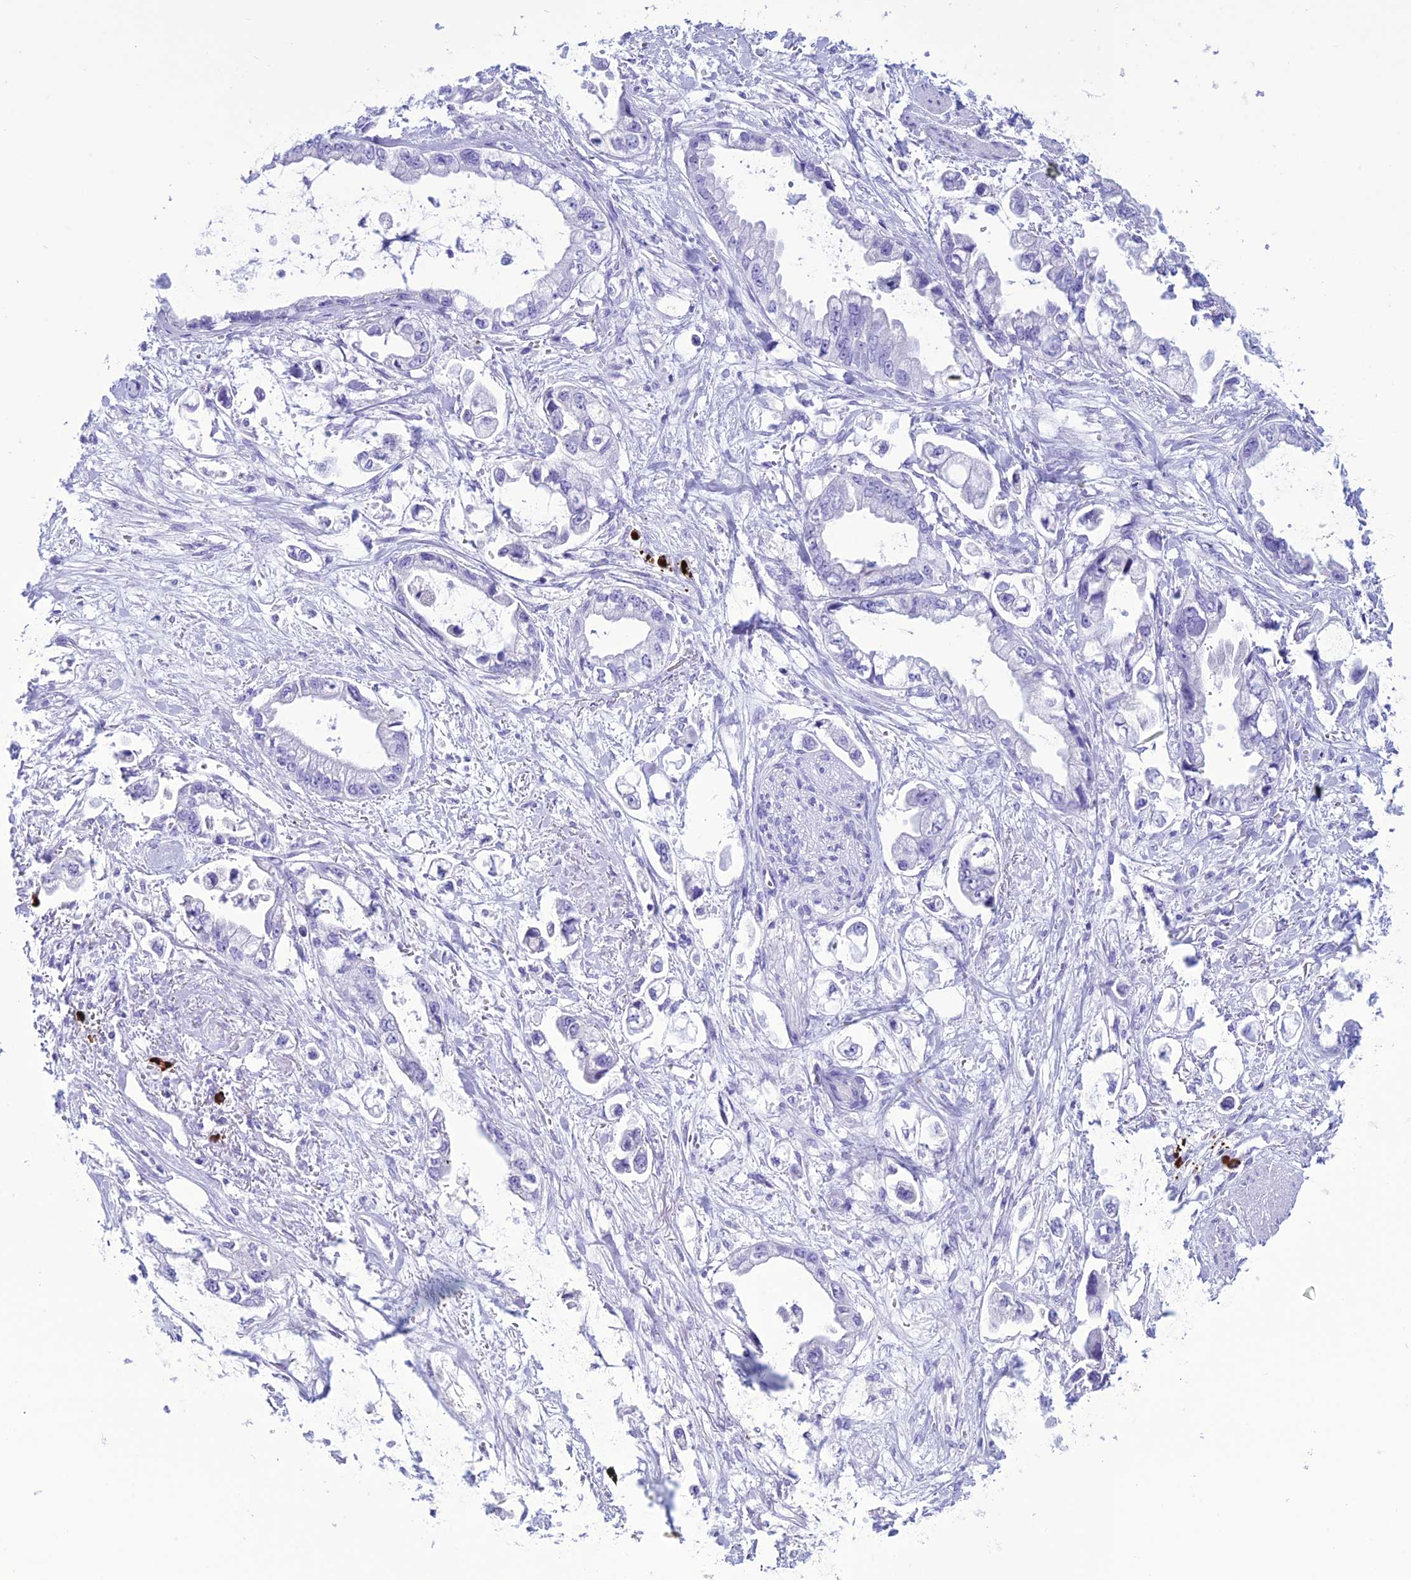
{"staining": {"intensity": "negative", "quantity": "none", "location": "none"}, "tissue": "stomach cancer", "cell_type": "Tumor cells", "image_type": "cancer", "snomed": [{"axis": "morphology", "description": "Adenocarcinoma, NOS"}, {"axis": "topography", "description": "Stomach"}], "caption": "Stomach cancer (adenocarcinoma) was stained to show a protein in brown. There is no significant positivity in tumor cells. (DAB IHC, high magnification).", "gene": "MZB1", "patient": {"sex": "male", "age": 62}}